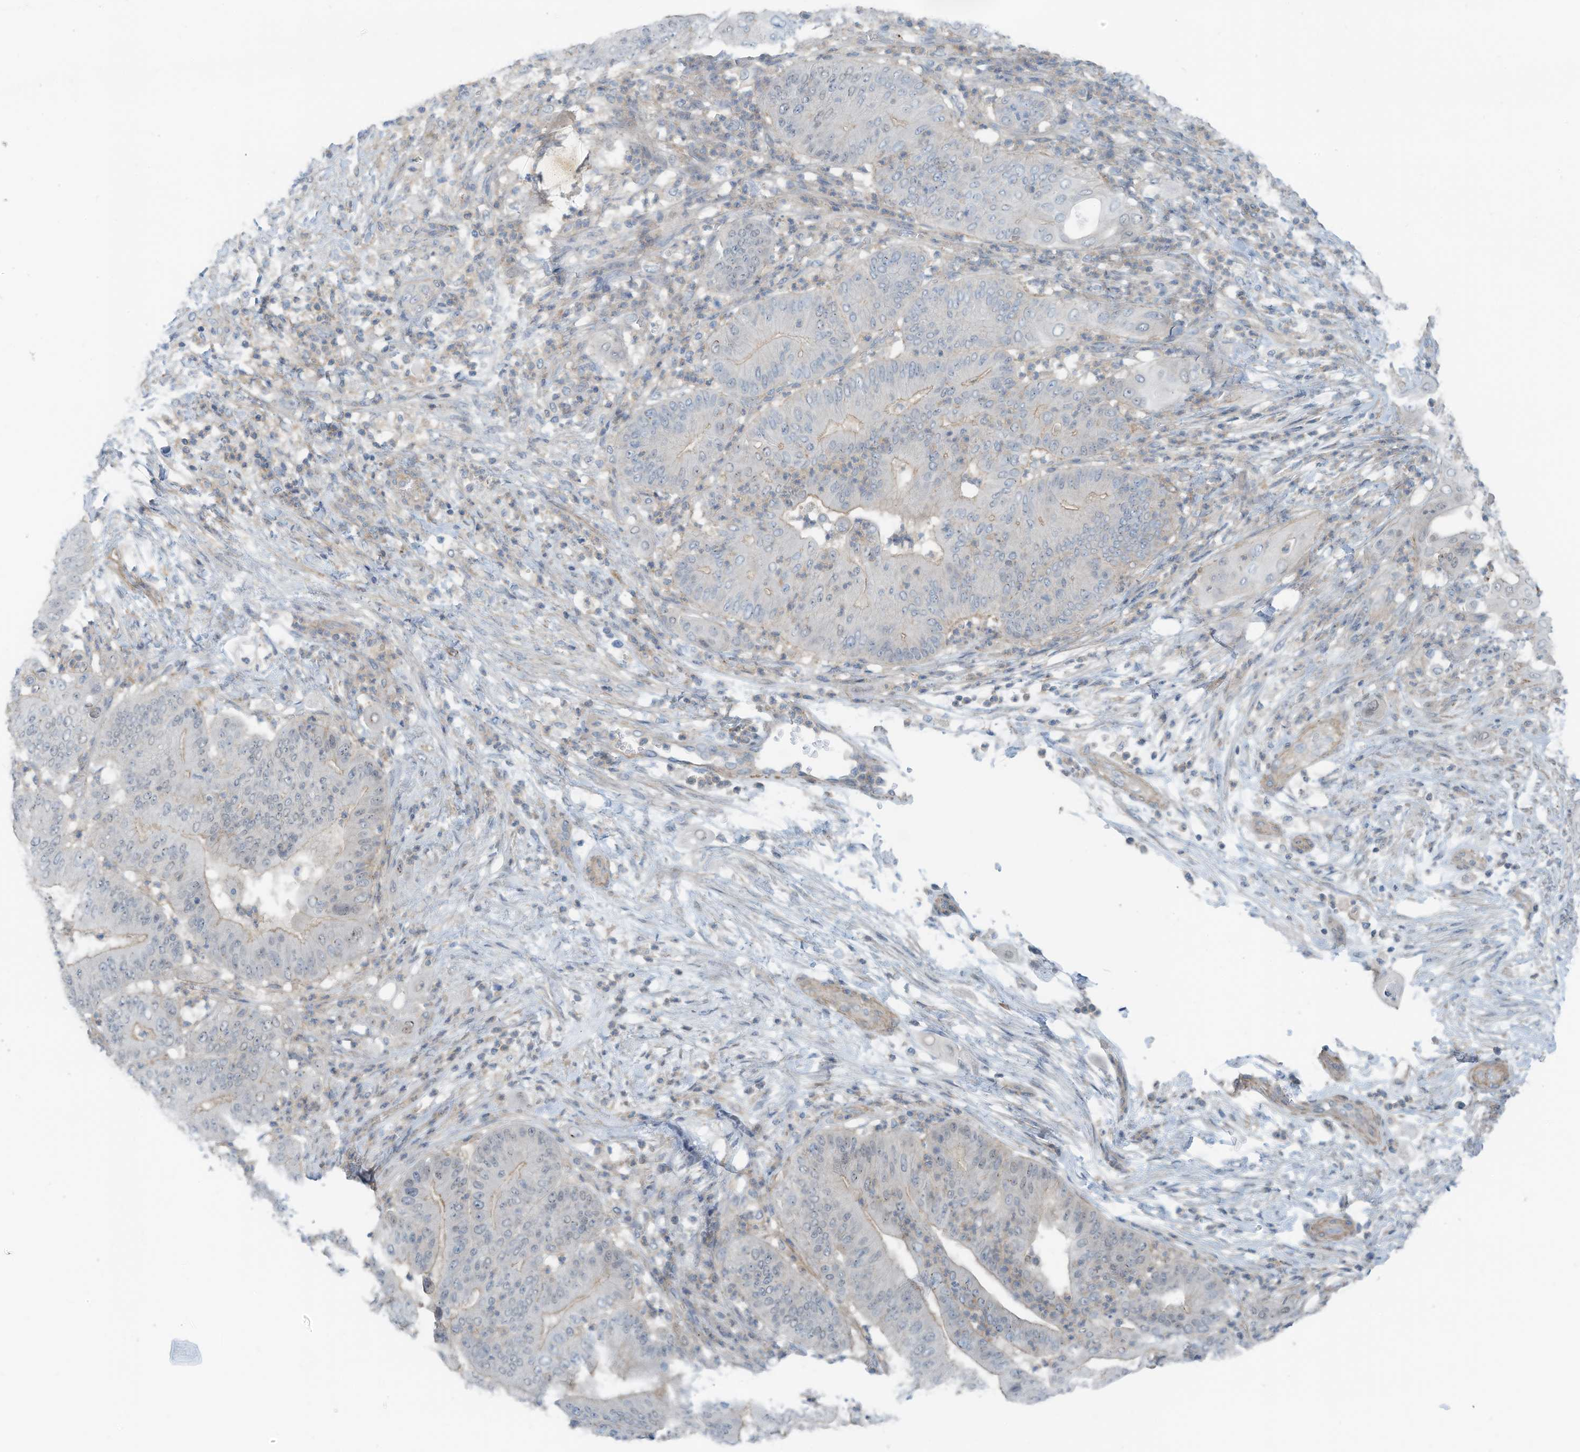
{"staining": {"intensity": "weak", "quantity": "<25%", "location": "cytoplasmic/membranous"}, "tissue": "pancreatic cancer", "cell_type": "Tumor cells", "image_type": "cancer", "snomed": [{"axis": "morphology", "description": "Adenocarcinoma, NOS"}, {"axis": "topography", "description": "Pancreas"}], "caption": "Pancreatic adenocarcinoma was stained to show a protein in brown. There is no significant staining in tumor cells.", "gene": "ZNF846", "patient": {"sex": "female", "age": 77}}